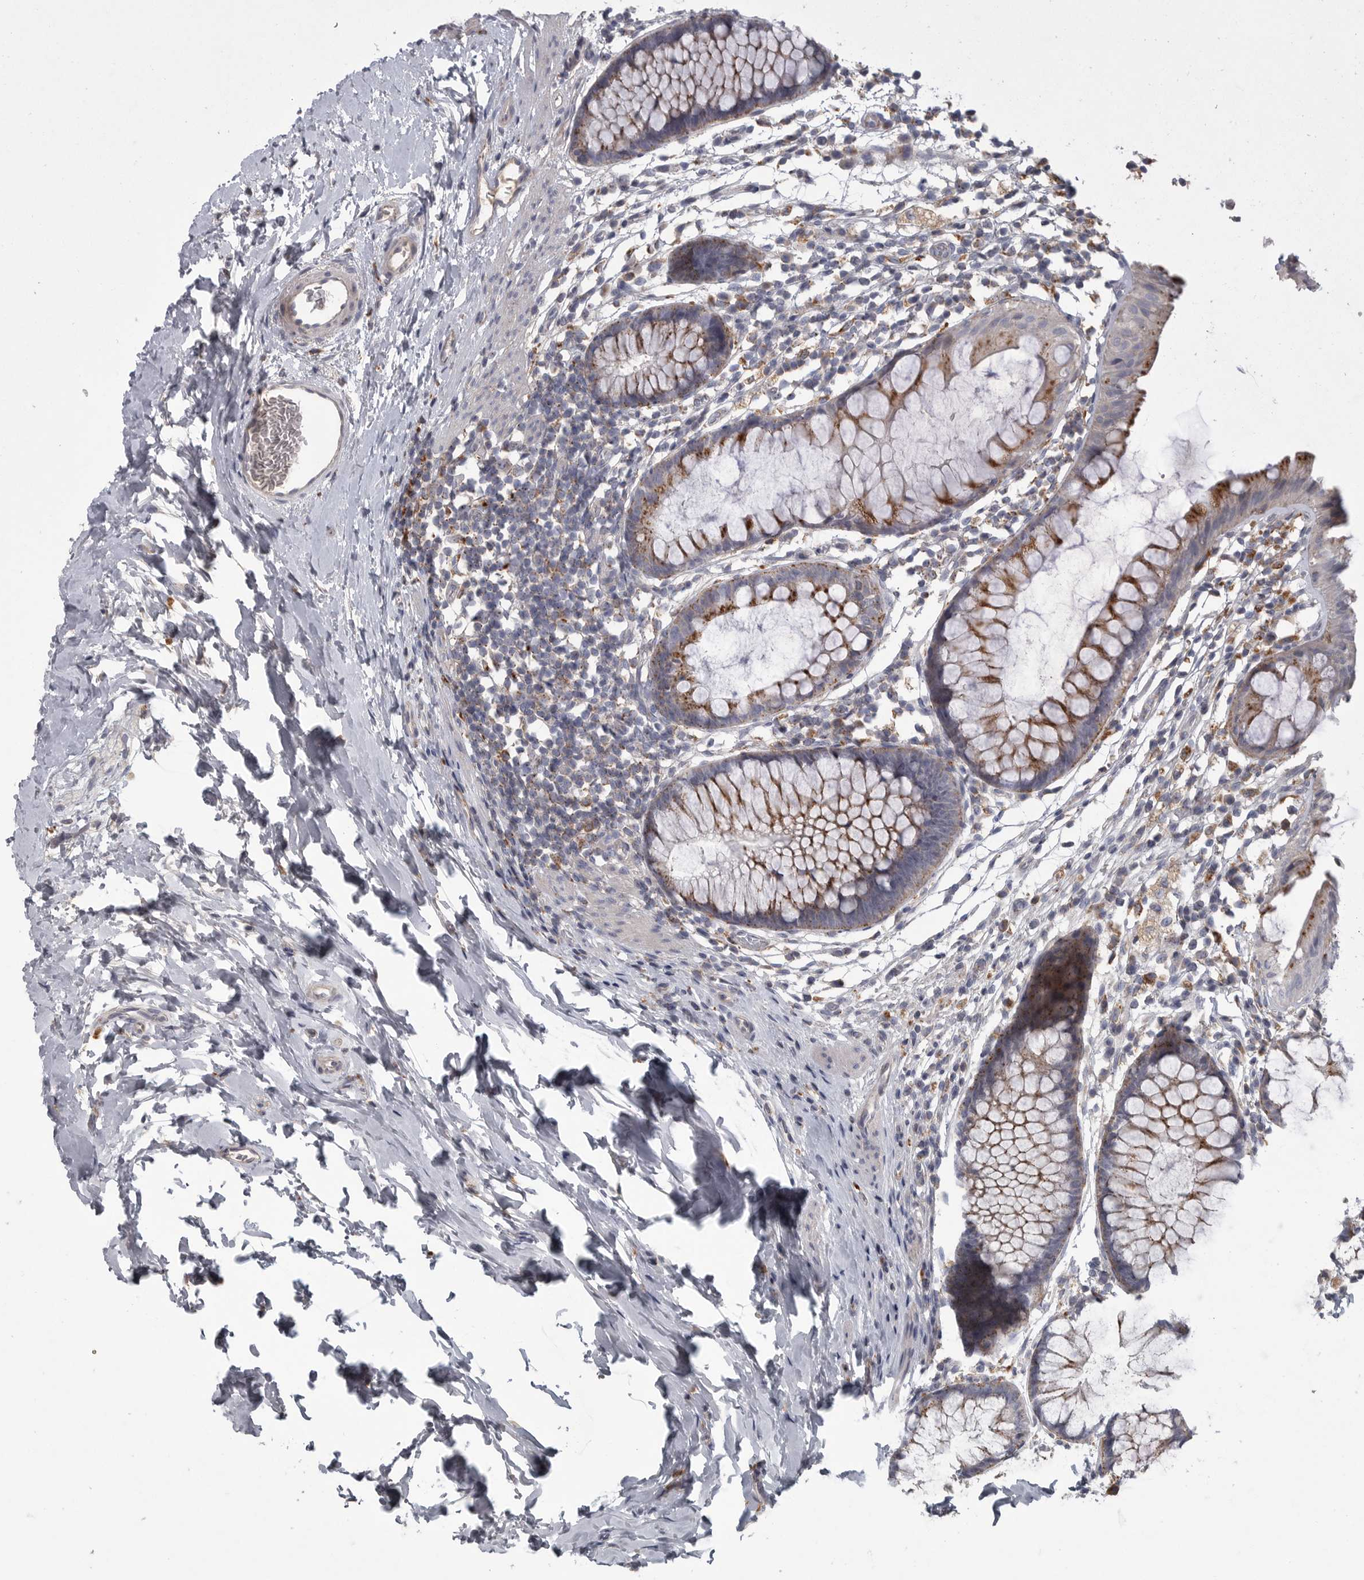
{"staining": {"intensity": "weak", "quantity": ">75%", "location": "cytoplasmic/membranous"}, "tissue": "colon", "cell_type": "Endothelial cells", "image_type": "normal", "snomed": [{"axis": "morphology", "description": "Normal tissue, NOS"}, {"axis": "topography", "description": "Colon"}], "caption": "Immunohistochemistry staining of unremarkable colon, which reveals low levels of weak cytoplasmic/membranous staining in about >75% of endothelial cells indicating weak cytoplasmic/membranous protein expression. The staining was performed using DAB (brown) for protein detection and nuclei were counterstained in hematoxylin (blue).", "gene": "LAMTOR3", "patient": {"sex": "female", "age": 62}}